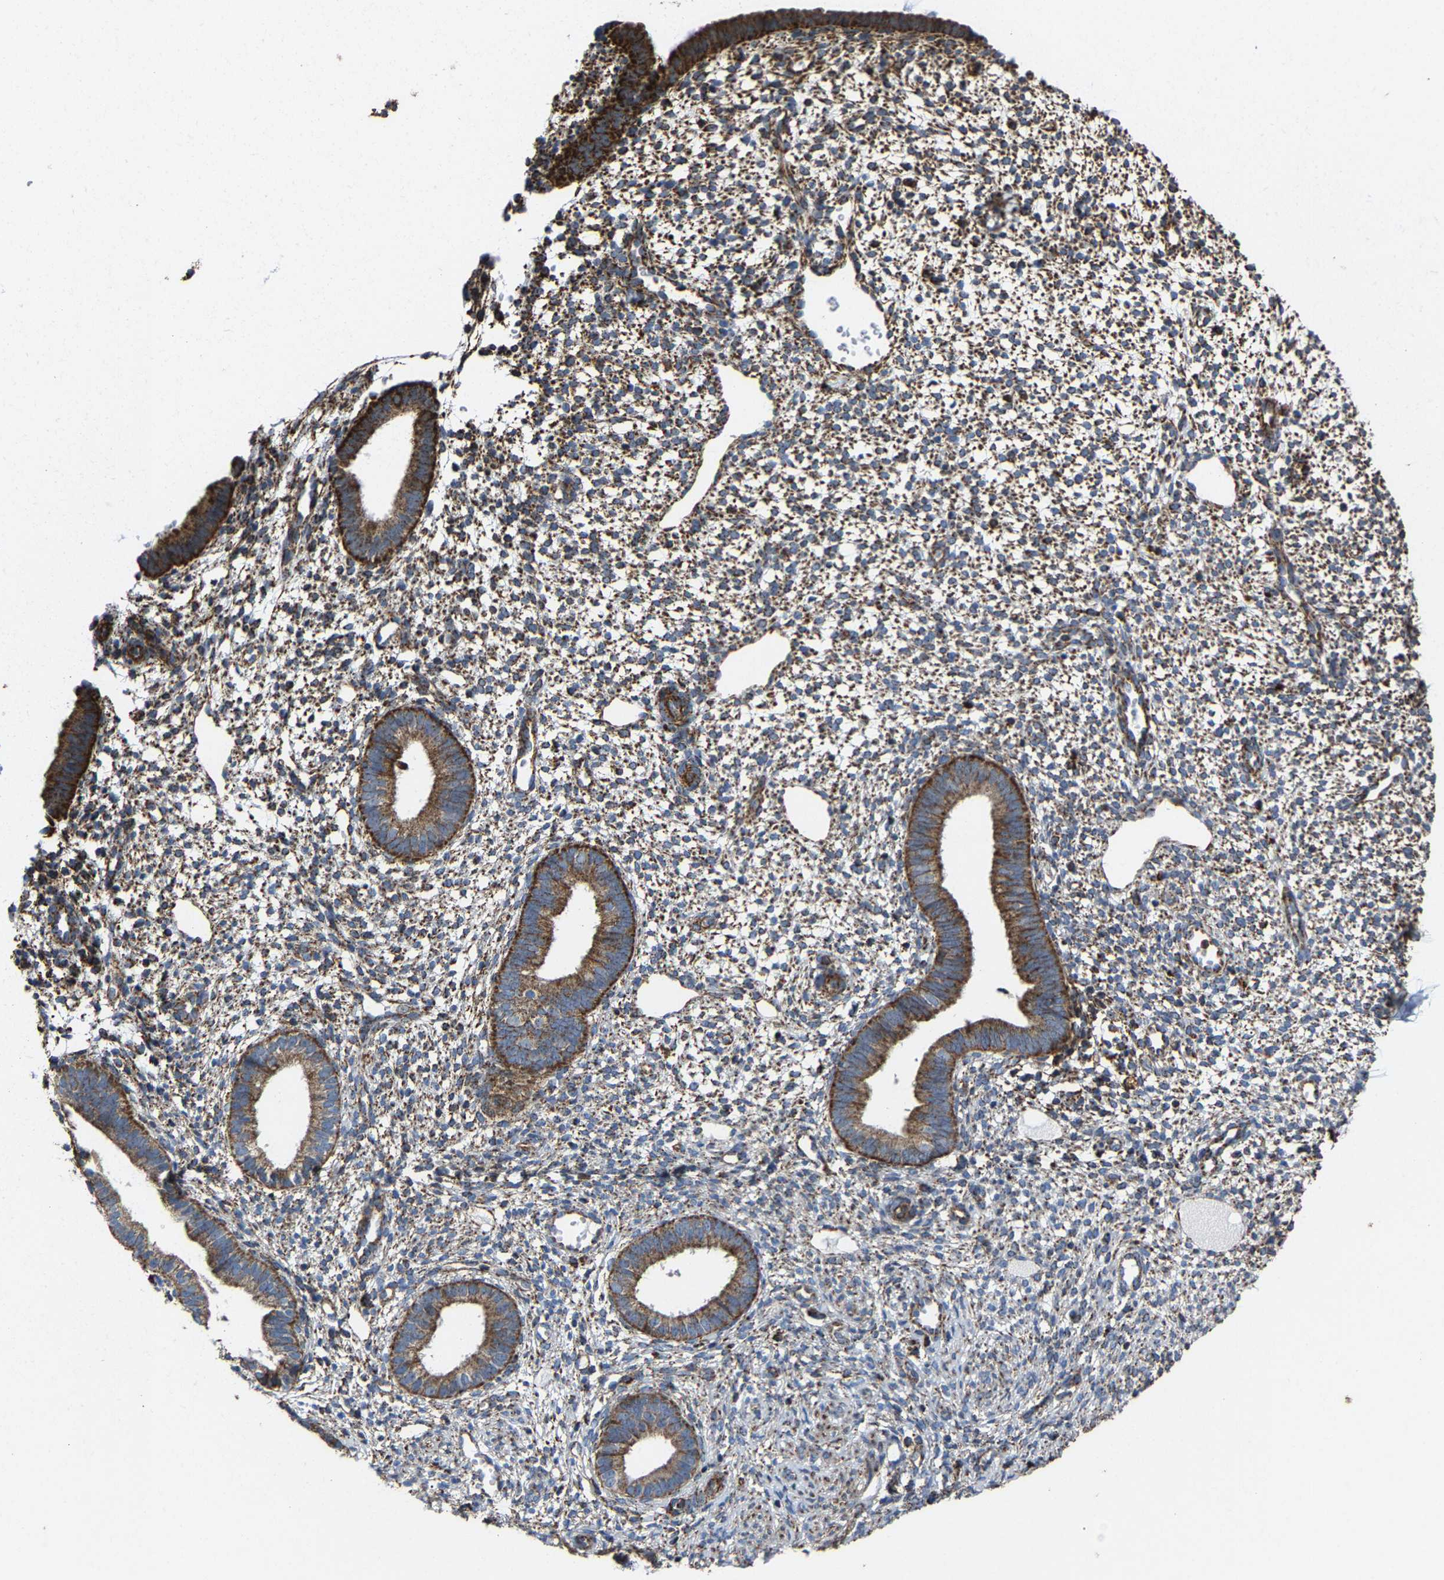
{"staining": {"intensity": "moderate", "quantity": ">75%", "location": "cytoplasmic/membranous"}, "tissue": "endometrium", "cell_type": "Cells in endometrial stroma", "image_type": "normal", "snomed": [{"axis": "morphology", "description": "Normal tissue, NOS"}, {"axis": "topography", "description": "Endometrium"}], "caption": "Endometrium stained with IHC reveals moderate cytoplasmic/membranous staining in approximately >75% of cells in endometrial stroma. (DAB IHC with brightfield microscopy, high magnification).", "gene": "NDUFV3", "patient": {"sex": "female", "age": 46}}